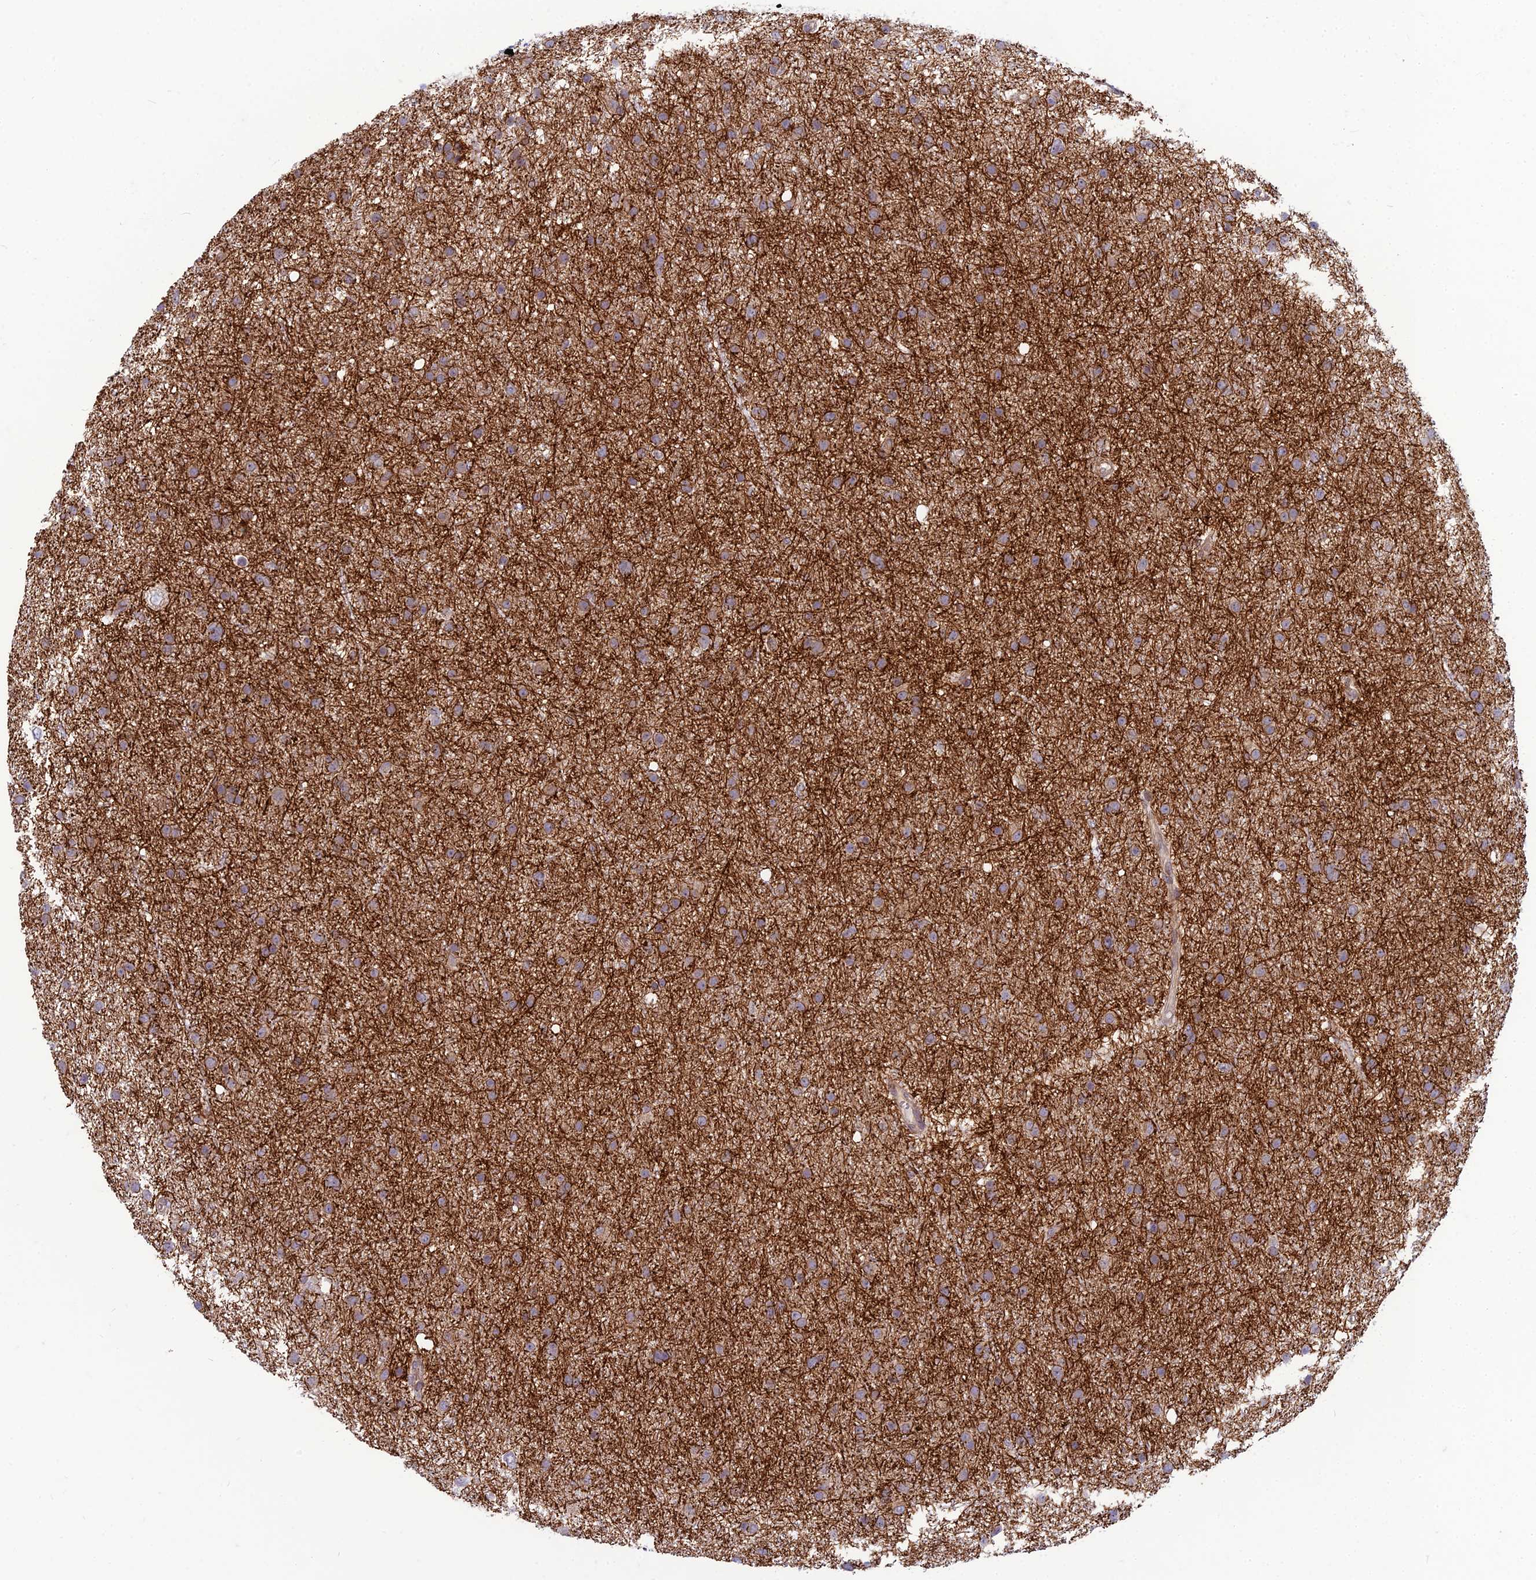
{"staining": {"intensity": "negative", "quantity": "none", "location": "none"}, "tissue": "glioma", "cell_type": "Tumor cells", "image_type": "cancer", "snomed": [{"axis": "morphology", "description": "Glioma, malignant, Low grade"}, {"axis": "topography", "description": "Cerebral cortex"}], "caption": "A high-resolution image shows immunohistochemistry staining of glioma, which reveals no significant positivity in tumor cells.", "gene": "DTX2", "patient": {"sex": "female", "age": 39}}